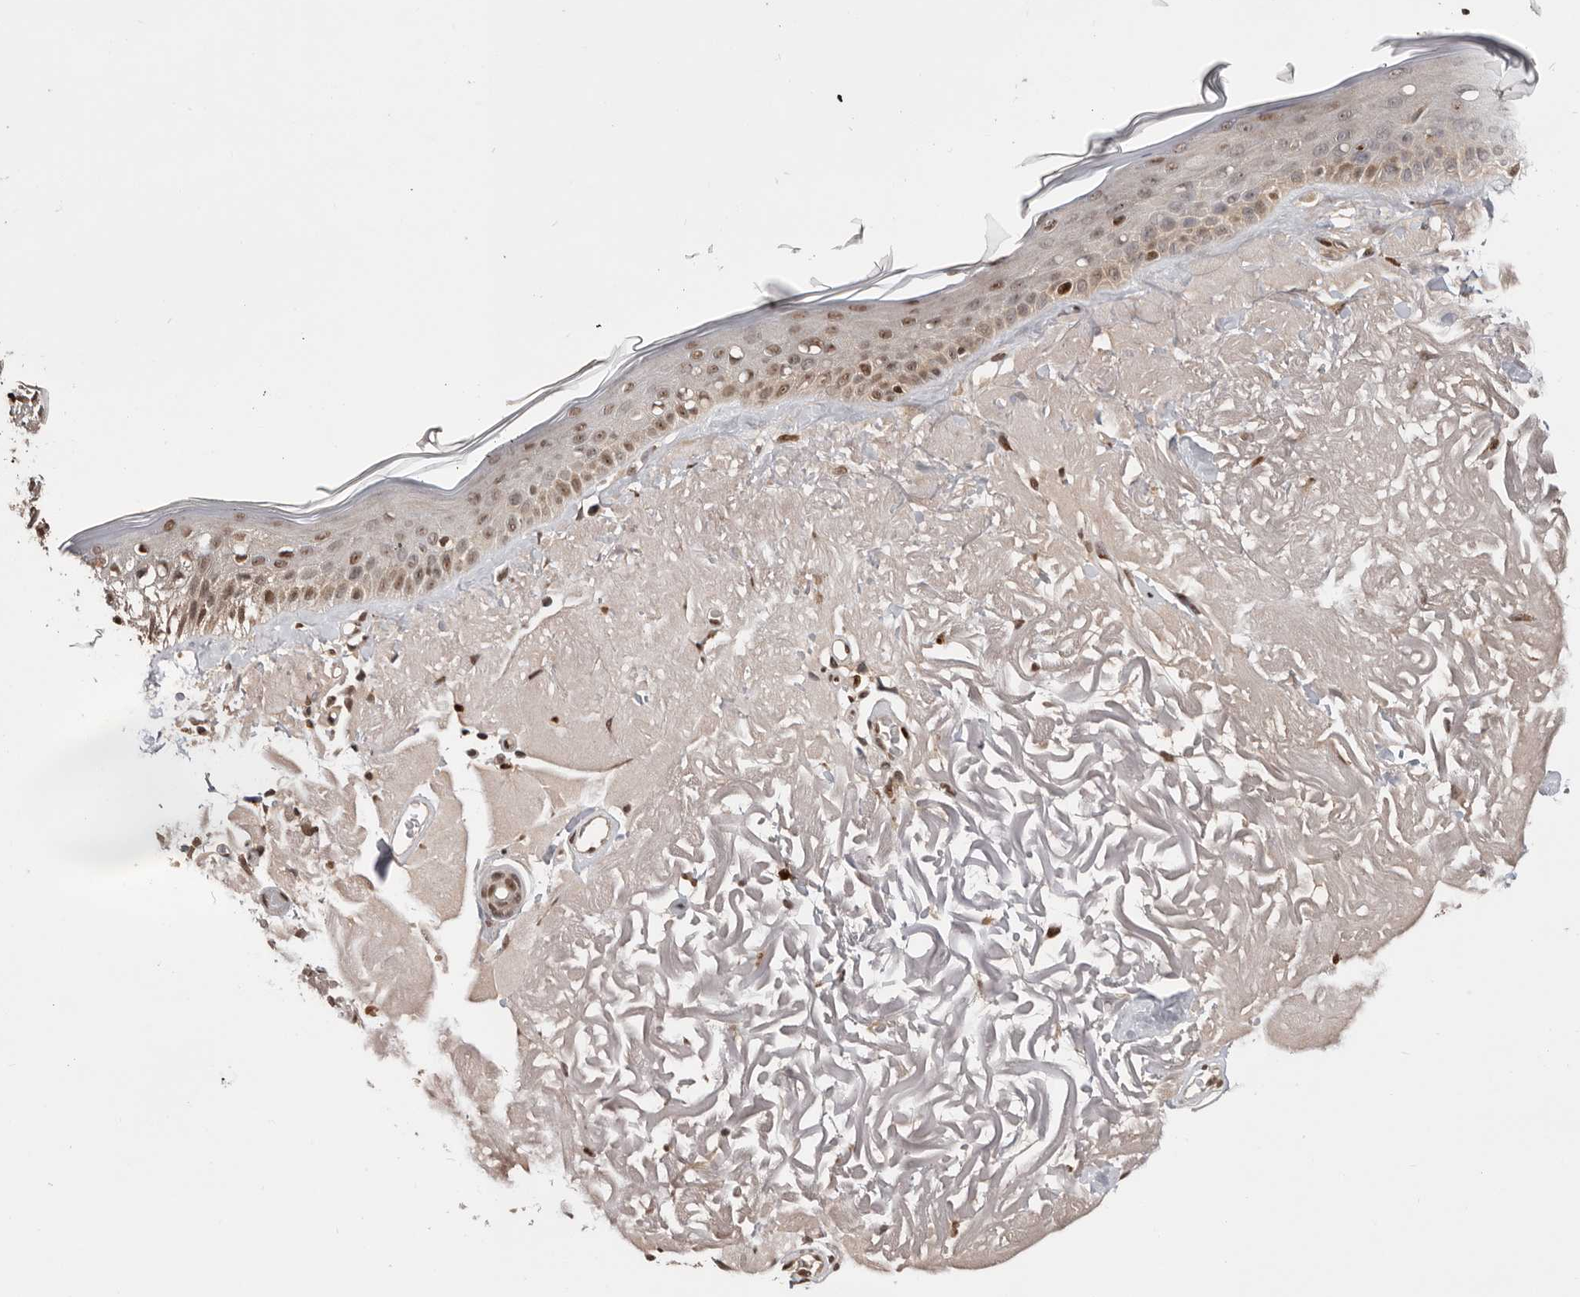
{"staining": {"intensity": "moderate", "quantity": "25%-75%", "location": "cytoplasmic/membranous,nuclear"}, "tissue": "skin", "cell_type": "Fibroblasts", "image_type": "normal", "snomed": [{"axis": "morphology", "description": "Normal tissue, NOS"}, {"axis": "topography", "description": "Skin"}, {"axis": "topography", "description": "Skeletal muscle"}], "caption": "A brown stain labels moderate cytoplasmic/membranous,nuclear positivity of a protein in fibroblasts of benign skin. (Brightfield microscopy of DAB IHC at high magnification).", "gene": "DOP1A", "patient": {"sex": "male", "age": 83}}